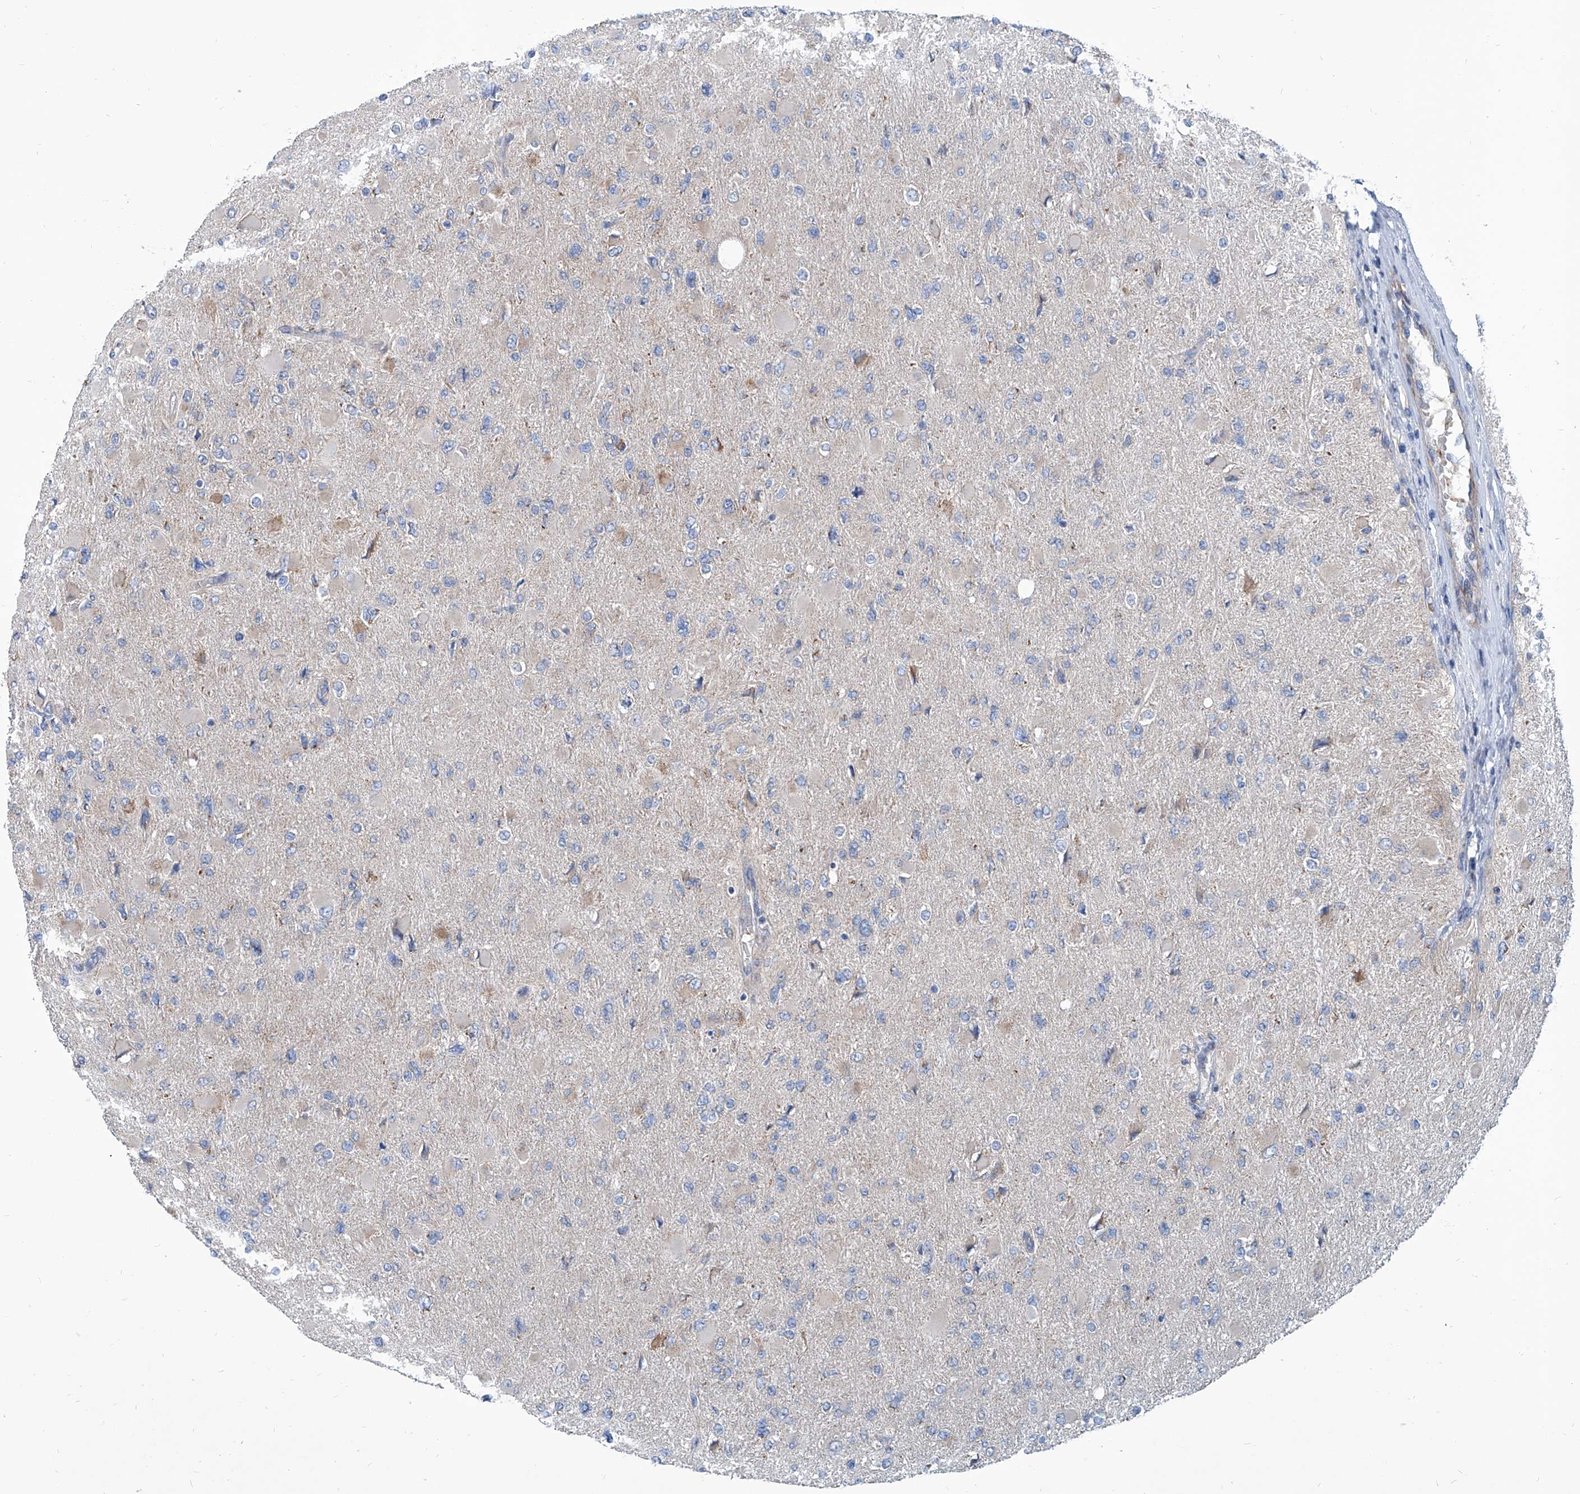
{"staining": {"intensity": "negative", "quantity": "none", "location": "none"}, "tissue": "glioma", "cell_type": "Tumor cells", "image_type": "cancer", "snomed": [{"axis": "morphology", "description": "Glioma, malignant, High grade"}, {"axis": "topography", "description": "Cerebral cortex"}], "caption": "Protein analysis of glioma shows no significant staining in tumor cells.", "gene": "USP48", "patient": {"sex": "female", "age": 36}}